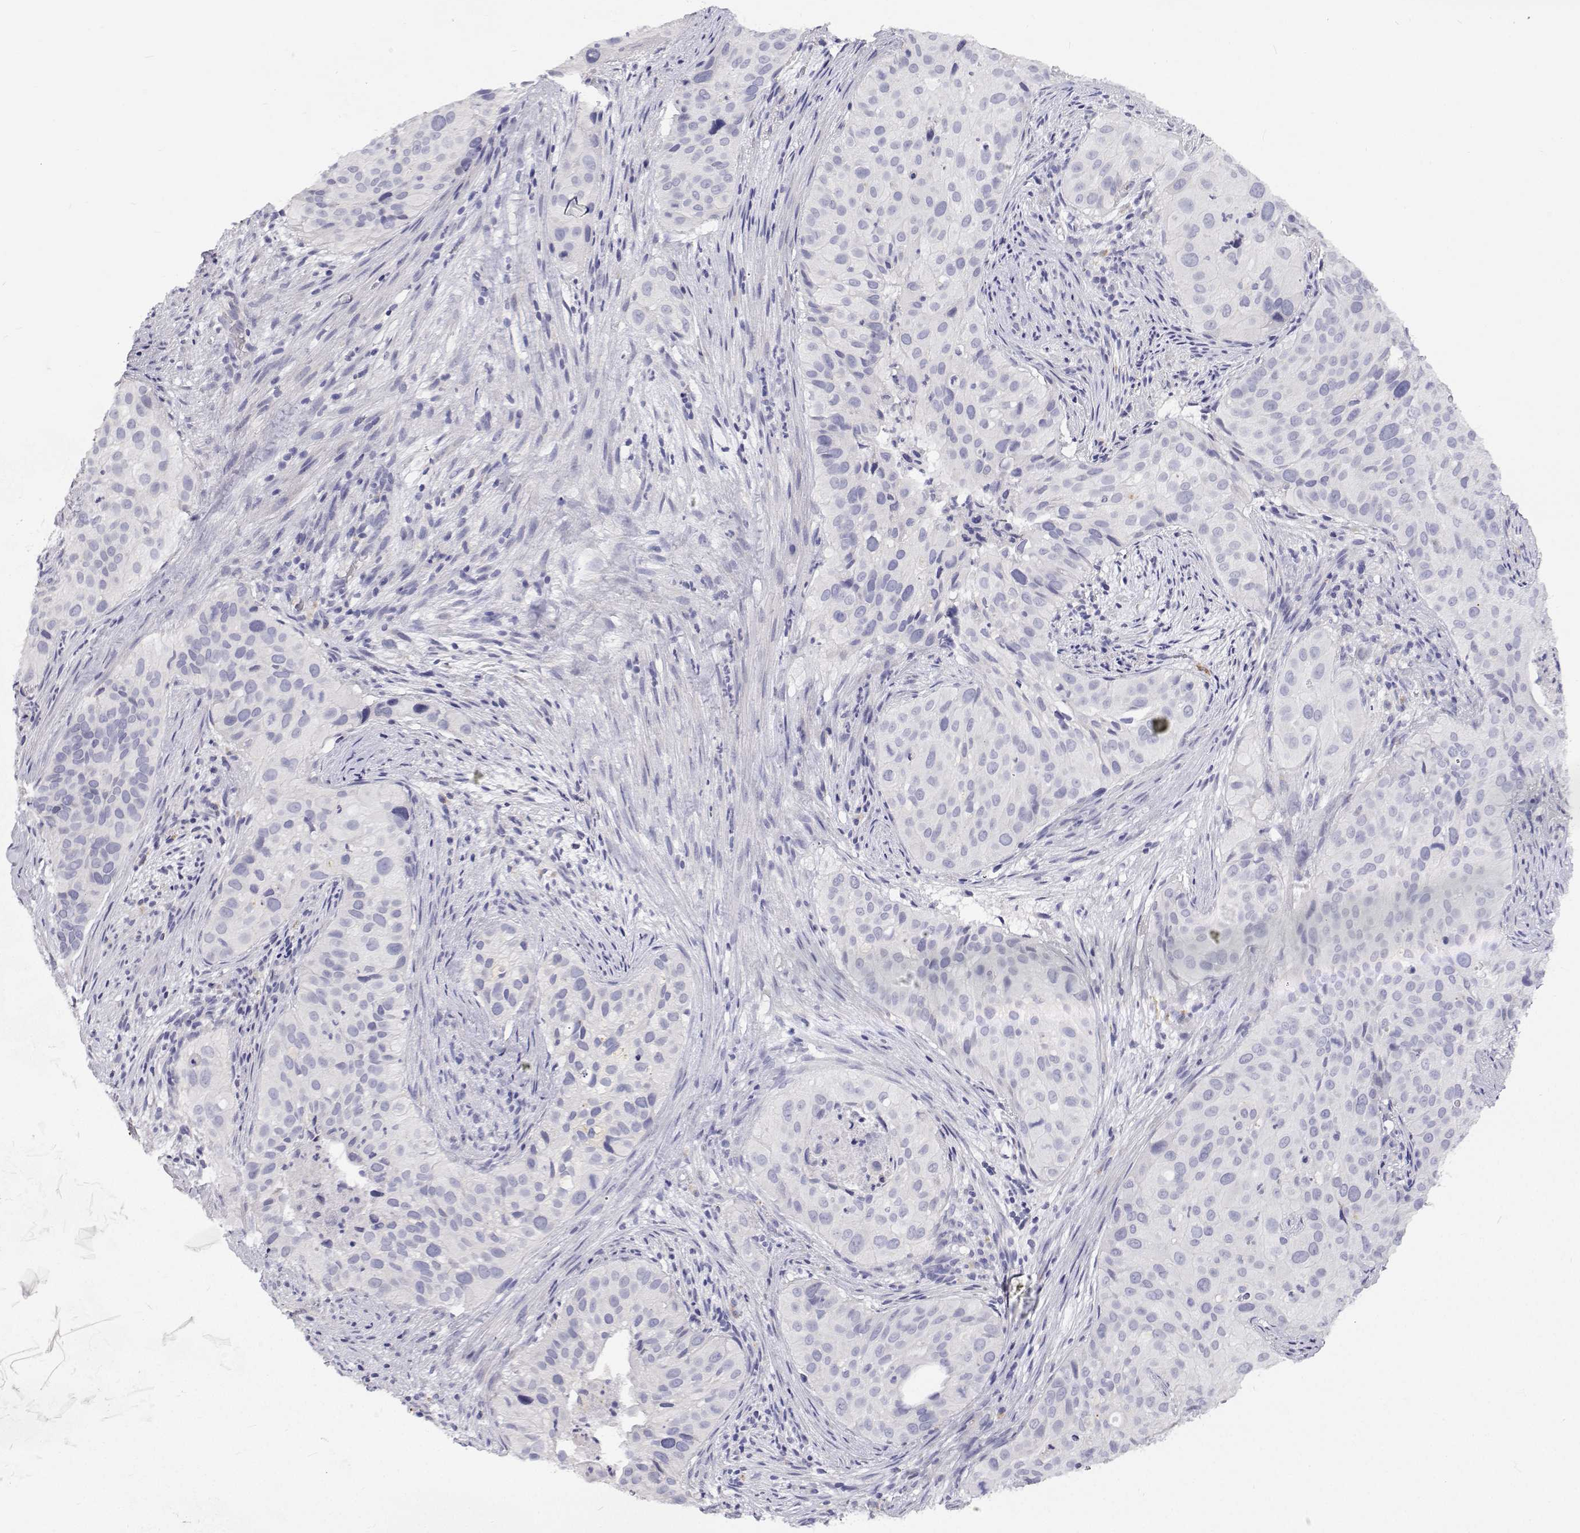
{"staining": {"intensity": "negative", "quantity": "none", "location": "none"}, "tissue": "cervical cancer", "cell_type": "Tumor cells", "image_type": "cancer", "snomed": [{"axis": "morphology", "description": "Squamous cell carcinoma, NOS"}, {"axis": "topography", "description": "Cervix"}], "caption": "An image of human cervical squamous cell carcinoma is negative for staining in tumor cells.", "gene": "NCR2", "patient": {"sex": "female", "age": 38}}